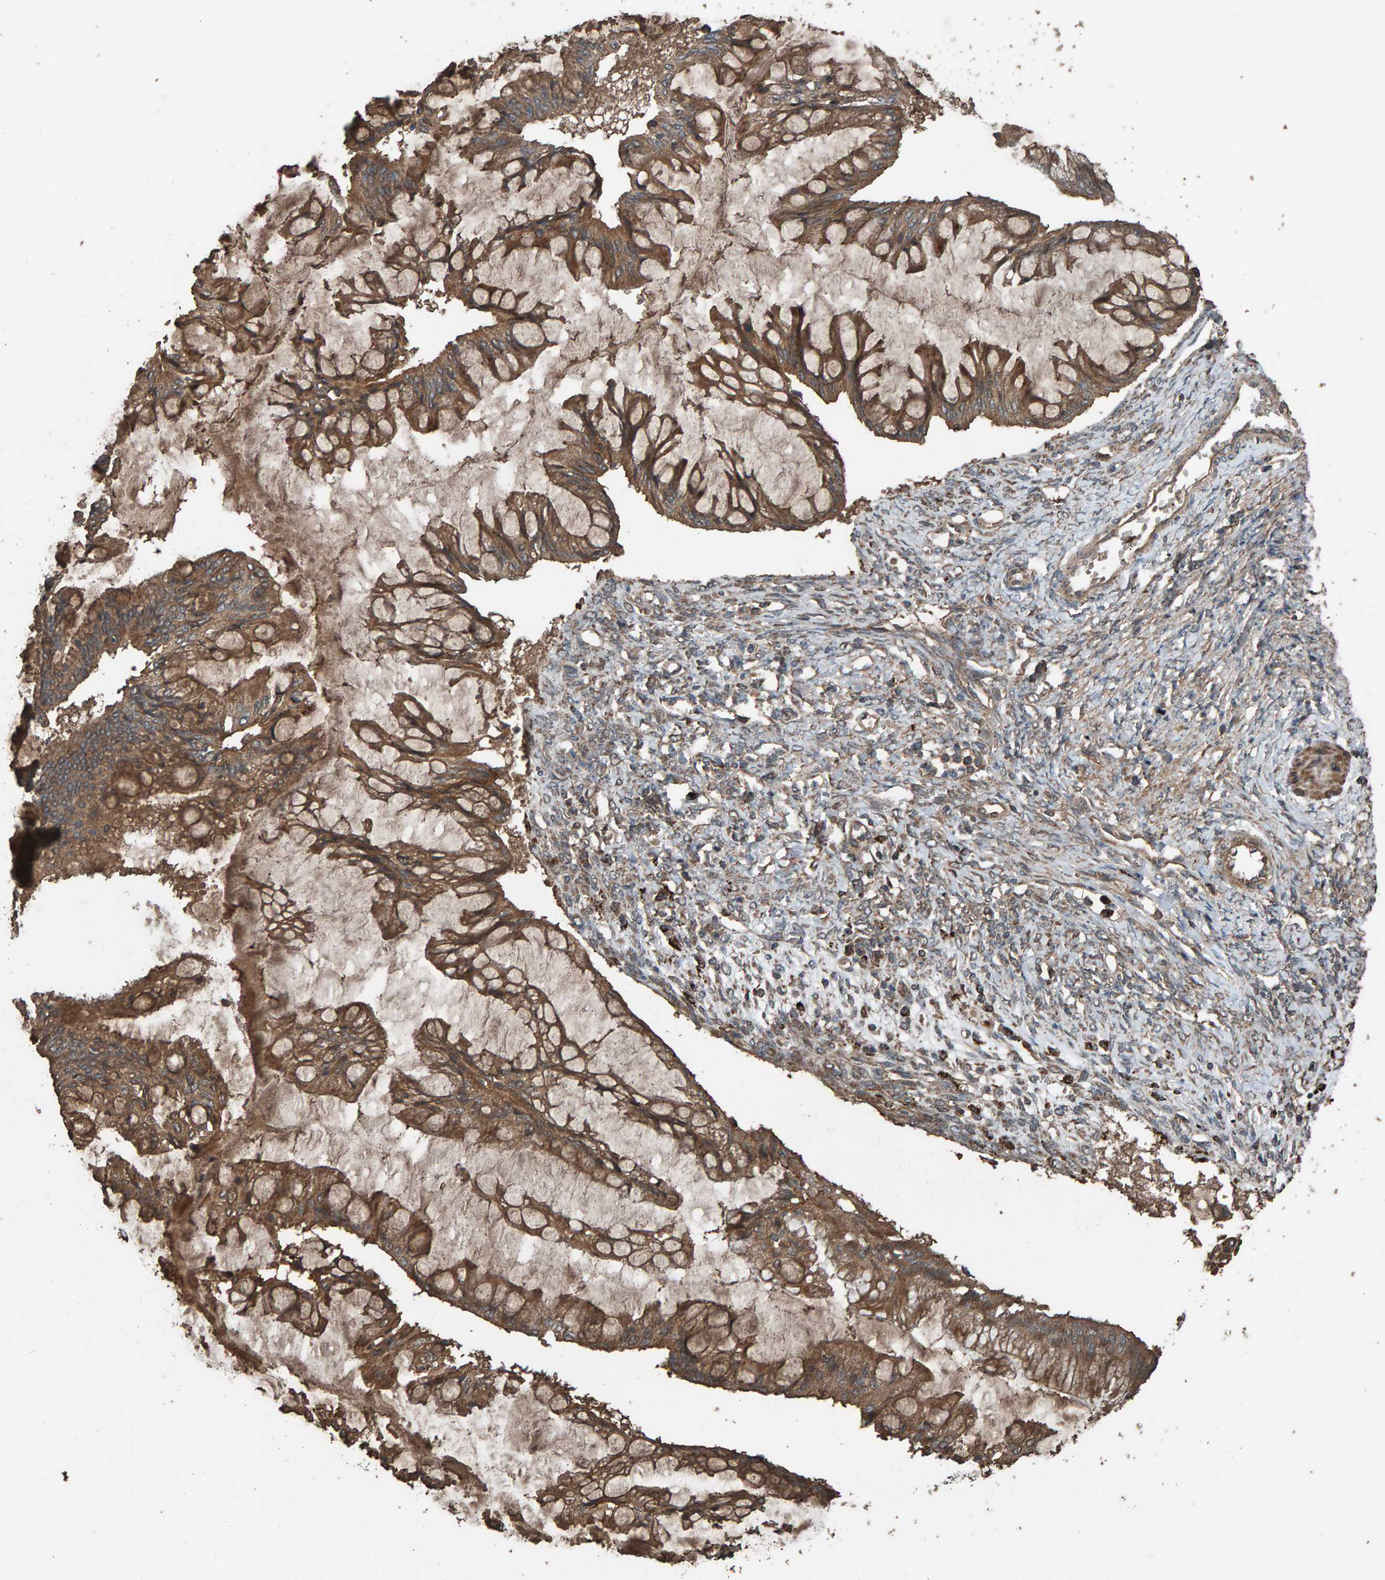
{"staining": {"intensity": "strong", "quantity": ">75%", "location": "cytoplasmic/membranous"}, "tissue": "ovarian cancer", "cell_type": "Tumor cells", "image_type": "cancer", "snomed": [{"axis": "morphology", "description": "Cystadenocarcinoma, mucinous, NOS"}, {"axis": "topography", "description": "Ovary"}], "caption": "An image of ovarian mucinous cystadenocarcinoma stained for a protein shows strong cytoplasmic/membranous brown staining in tumor cells.", "gene": "DUS1L", "patient": {"sex": "female", "age": 73}}